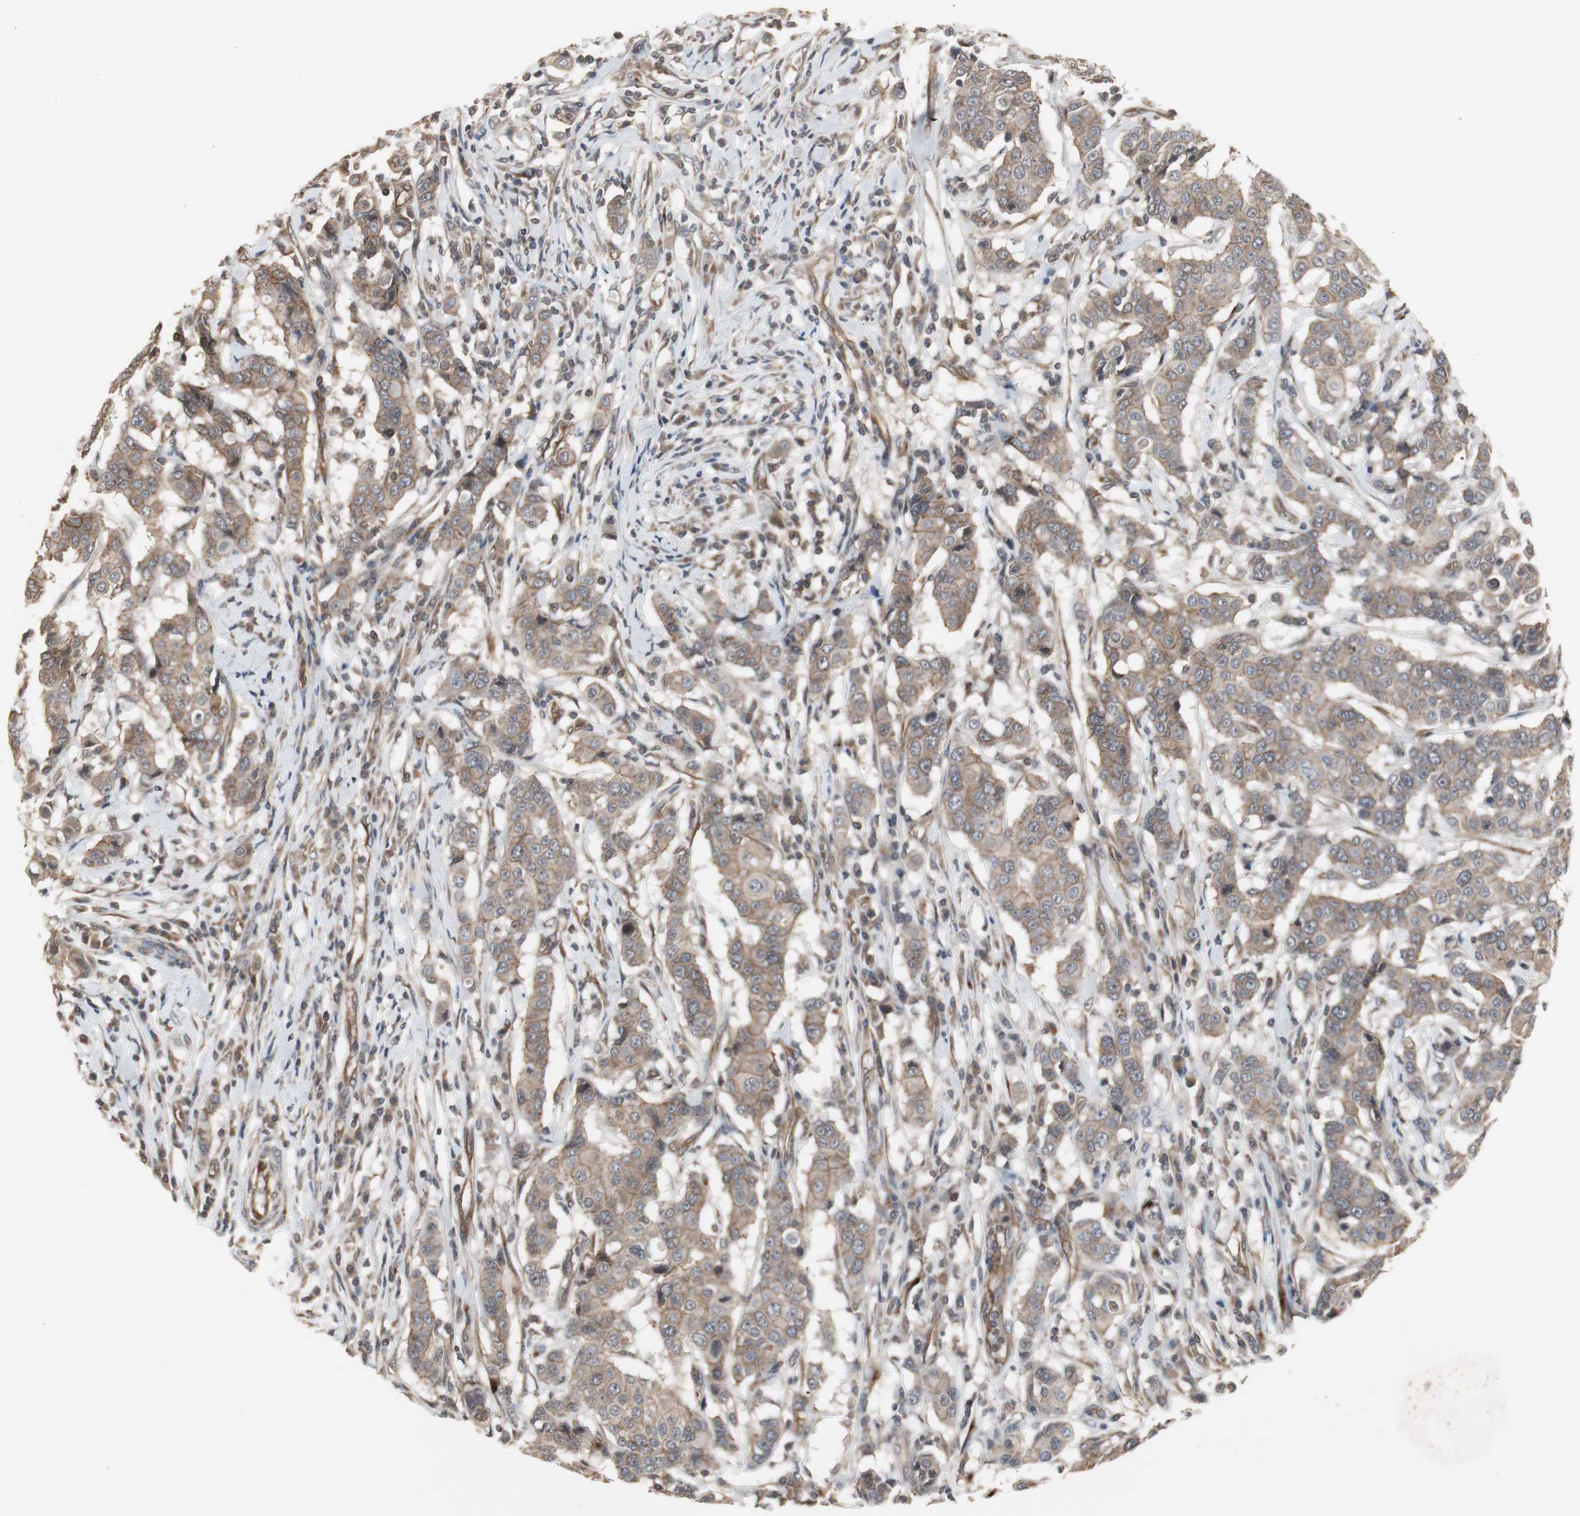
{"staining": {"intensity": "moderate", "quantity": ">75%", "location": "cytoplasmic/membranous"}, "tissue": "breast cancer", "cell_type": "Tumor cells", "image_type": "cancer", "snomed": [{"axis": "morphology", "description": "Duct carcinoma"}, {"axis": "topography", "description": "Breast"}], "caption": "Immunohistochemical staining of breast cancer (invasive ductal carcinoma) shows medium levels of moderate cytoplasmic/membranous protein positivity in about >75% of tumor cells.", "gene": "ATP2B2", "patient": {"sex": "female", "age": 27}}